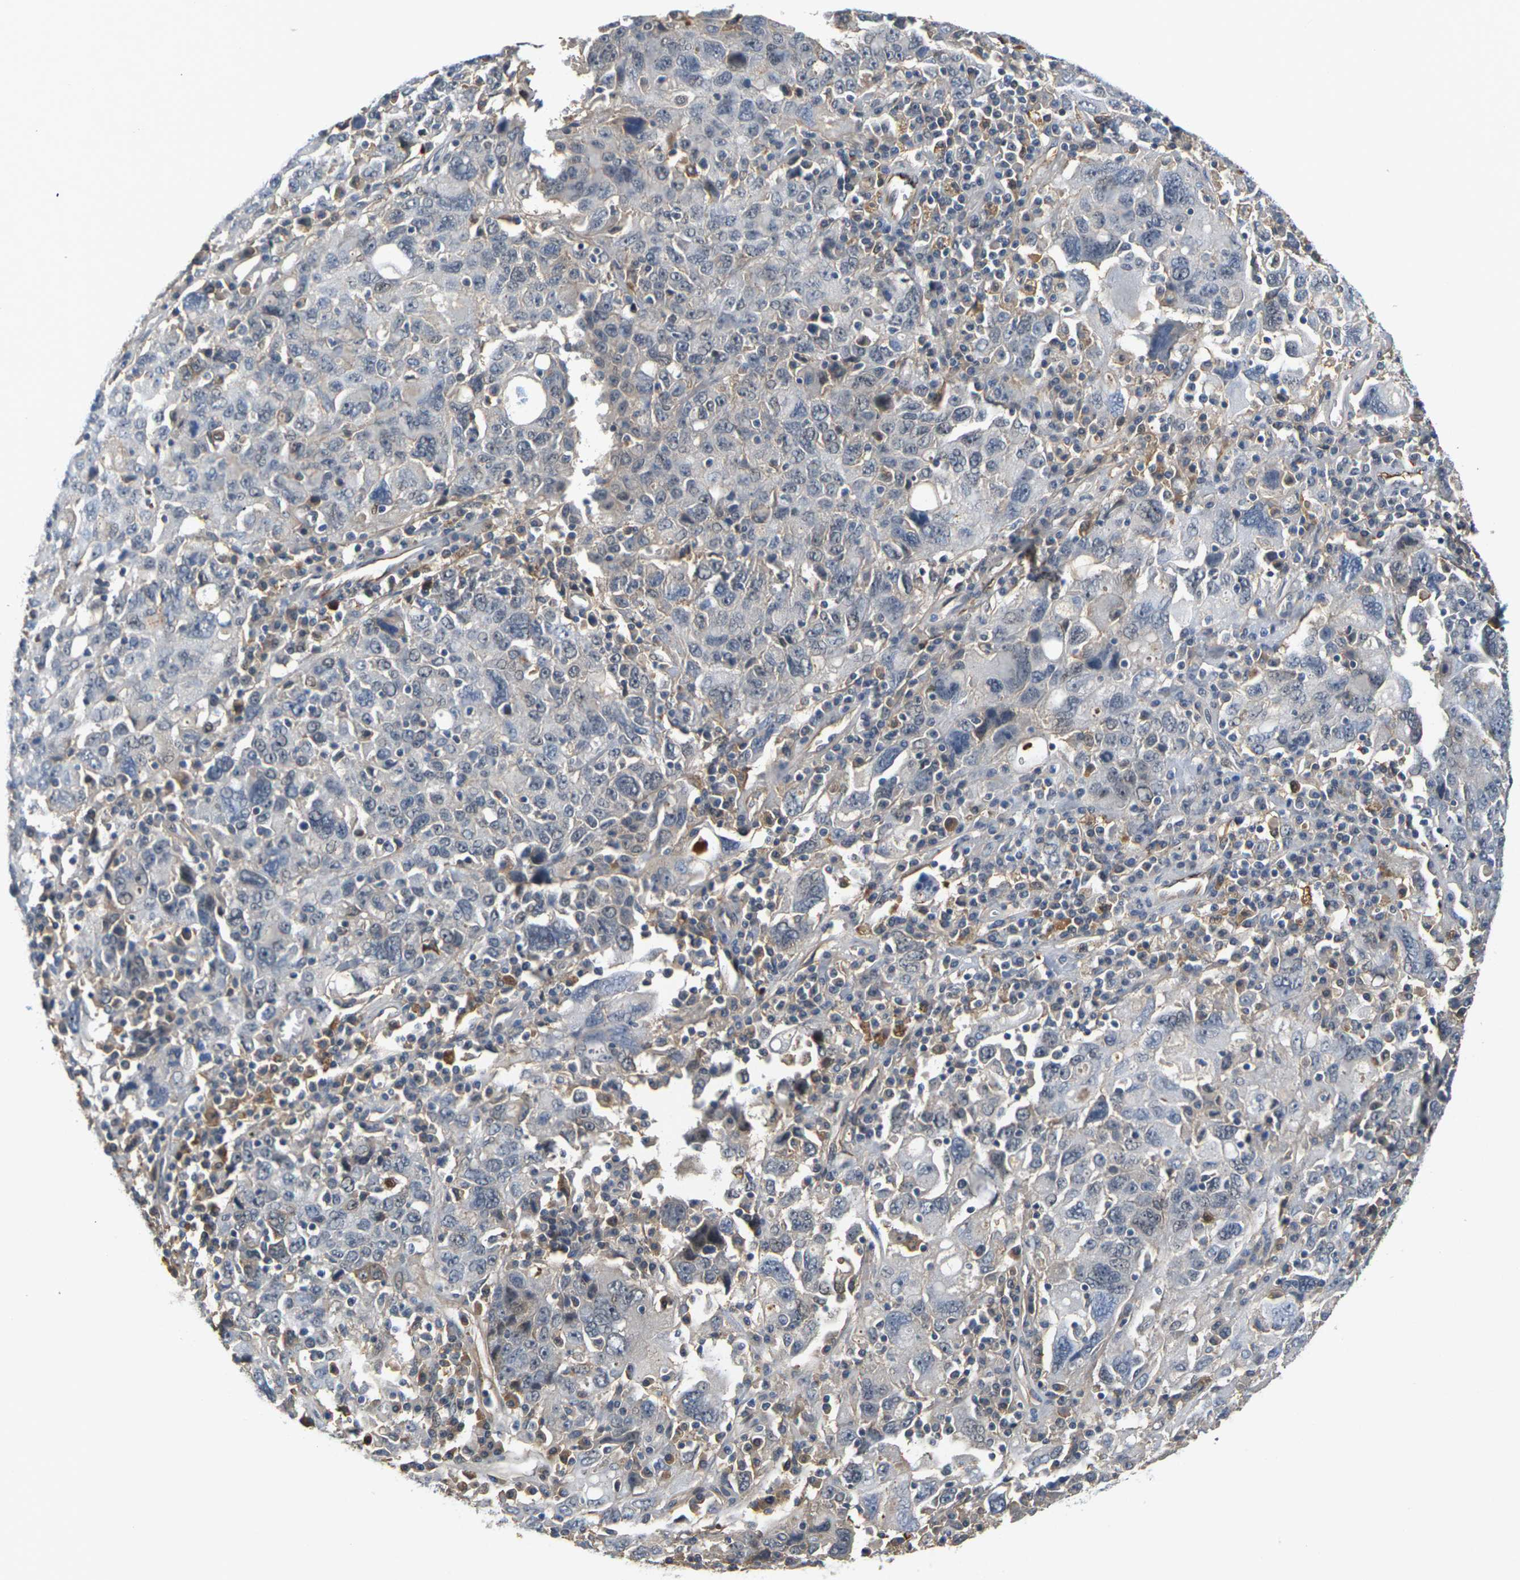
{"staining": {"intensity": "weak", "quantity": "<25%", "location": "cytoplasmic/membranous"}, "tissue": "ovarian cancer", "cell_type": "Tumor cells", "image_type": "cancer", "snomed": [{"axis": "morphology", "description": "Carcinoma, endometroid"}, {"axis": "topography", "description": "Ovary"}], "caption": "The immunohistochemistry (IHC) image has no significant staining in tumor cells of ovarian cancer (endometroid carcinoma) tissue.", "gene": "PKP2", "patient": {"sex": "female", "age": 62}}